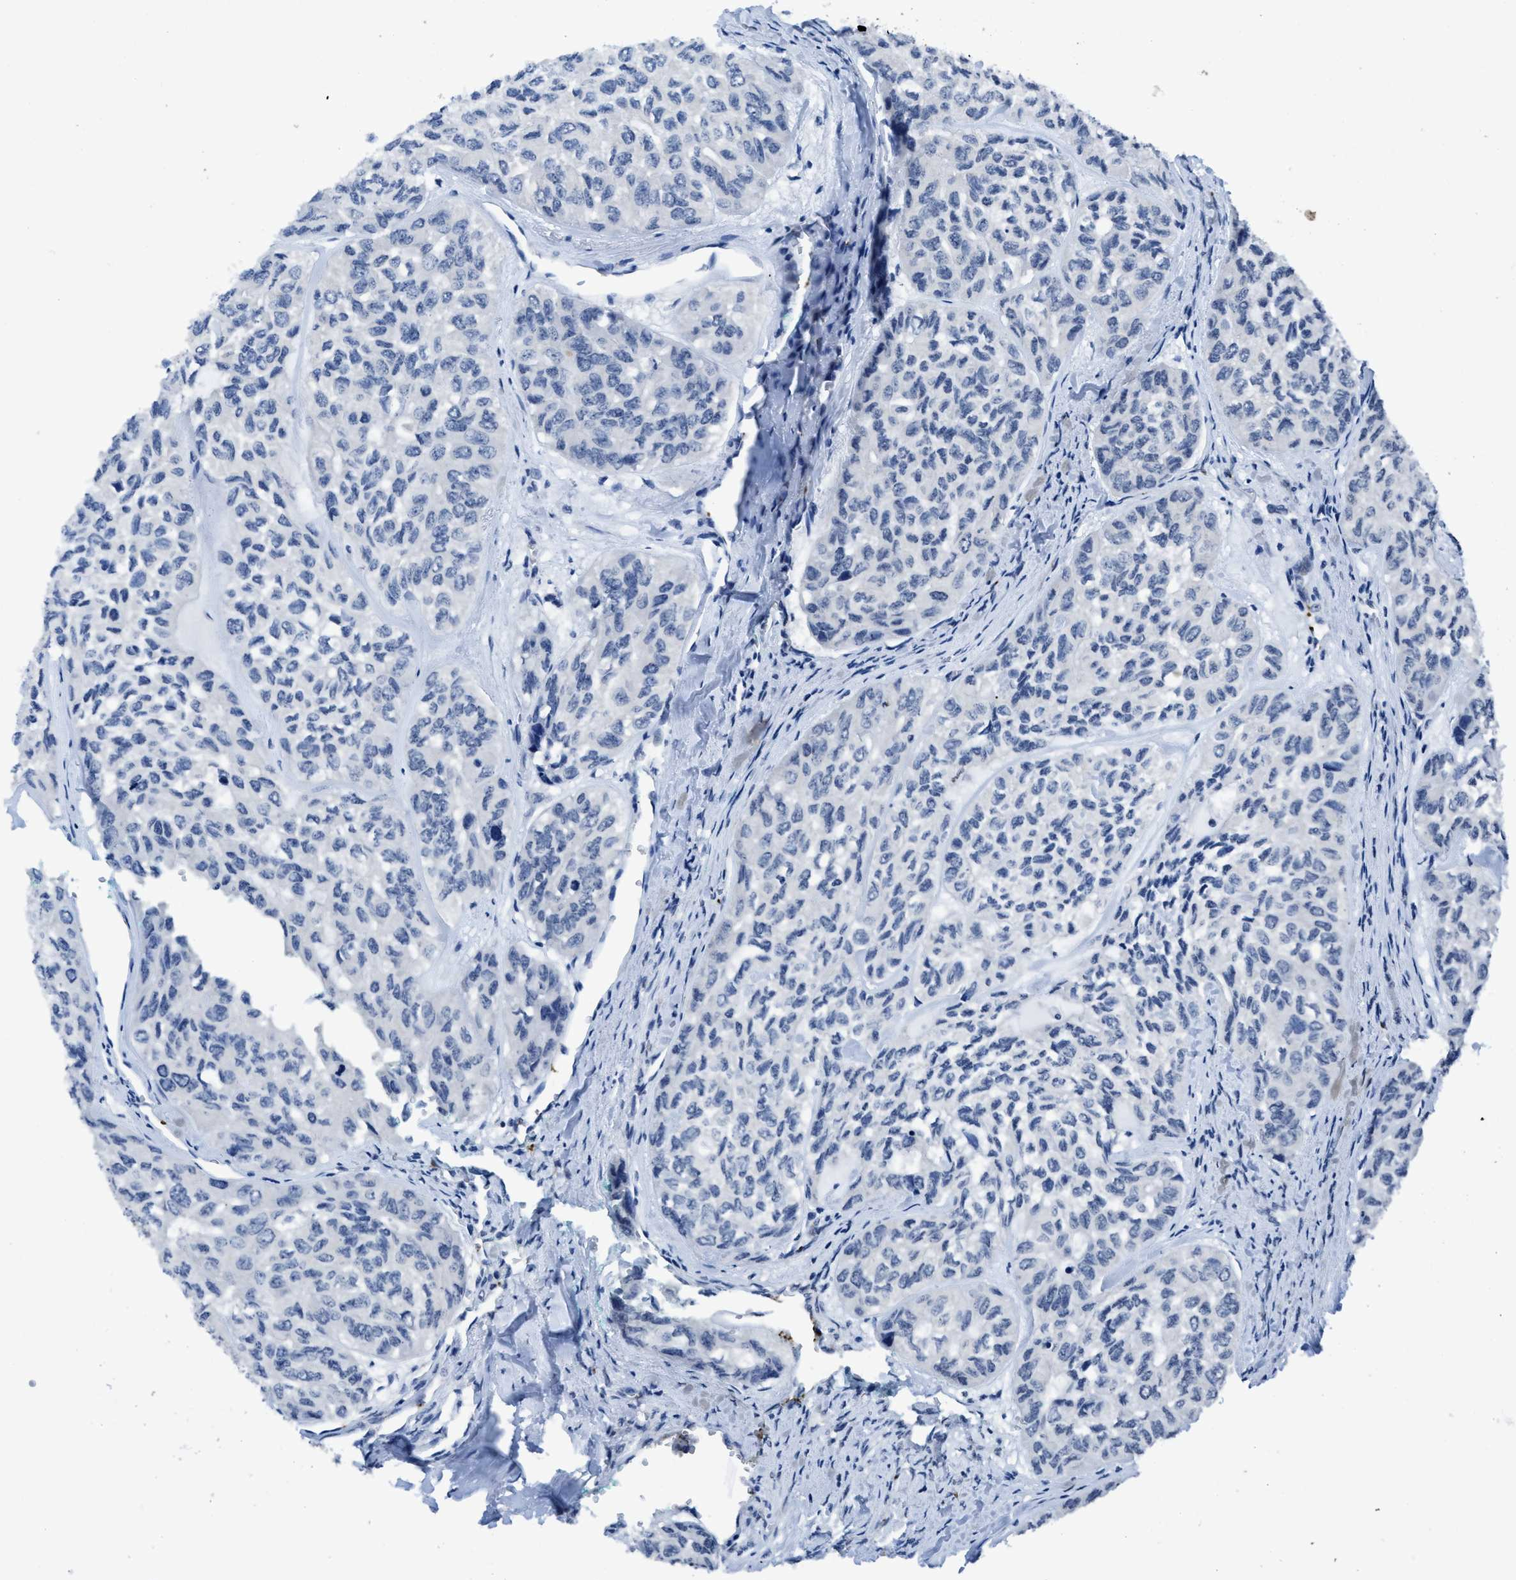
{"staining": {"intensity": "negative", "quantity": "none", "location": "none"}, "tissue": "head and neck cancer", "cell_type": "Tumor cells", "image_type": "cancer", "snomed": [{"axis": "morphology", "description": "Adenocarcinoma, NOS"}, {"axis": "topography", "description": "Salivary gland, NOS"}, {"axis": "topography", "description": "Head-Neck"}], "caption": "A micrograph of head and neck cancer stained for a protein displays no brown staining in tumor cells.", "gene": "ITGA2B", "patient": {"sex": "female", "age": 76}}